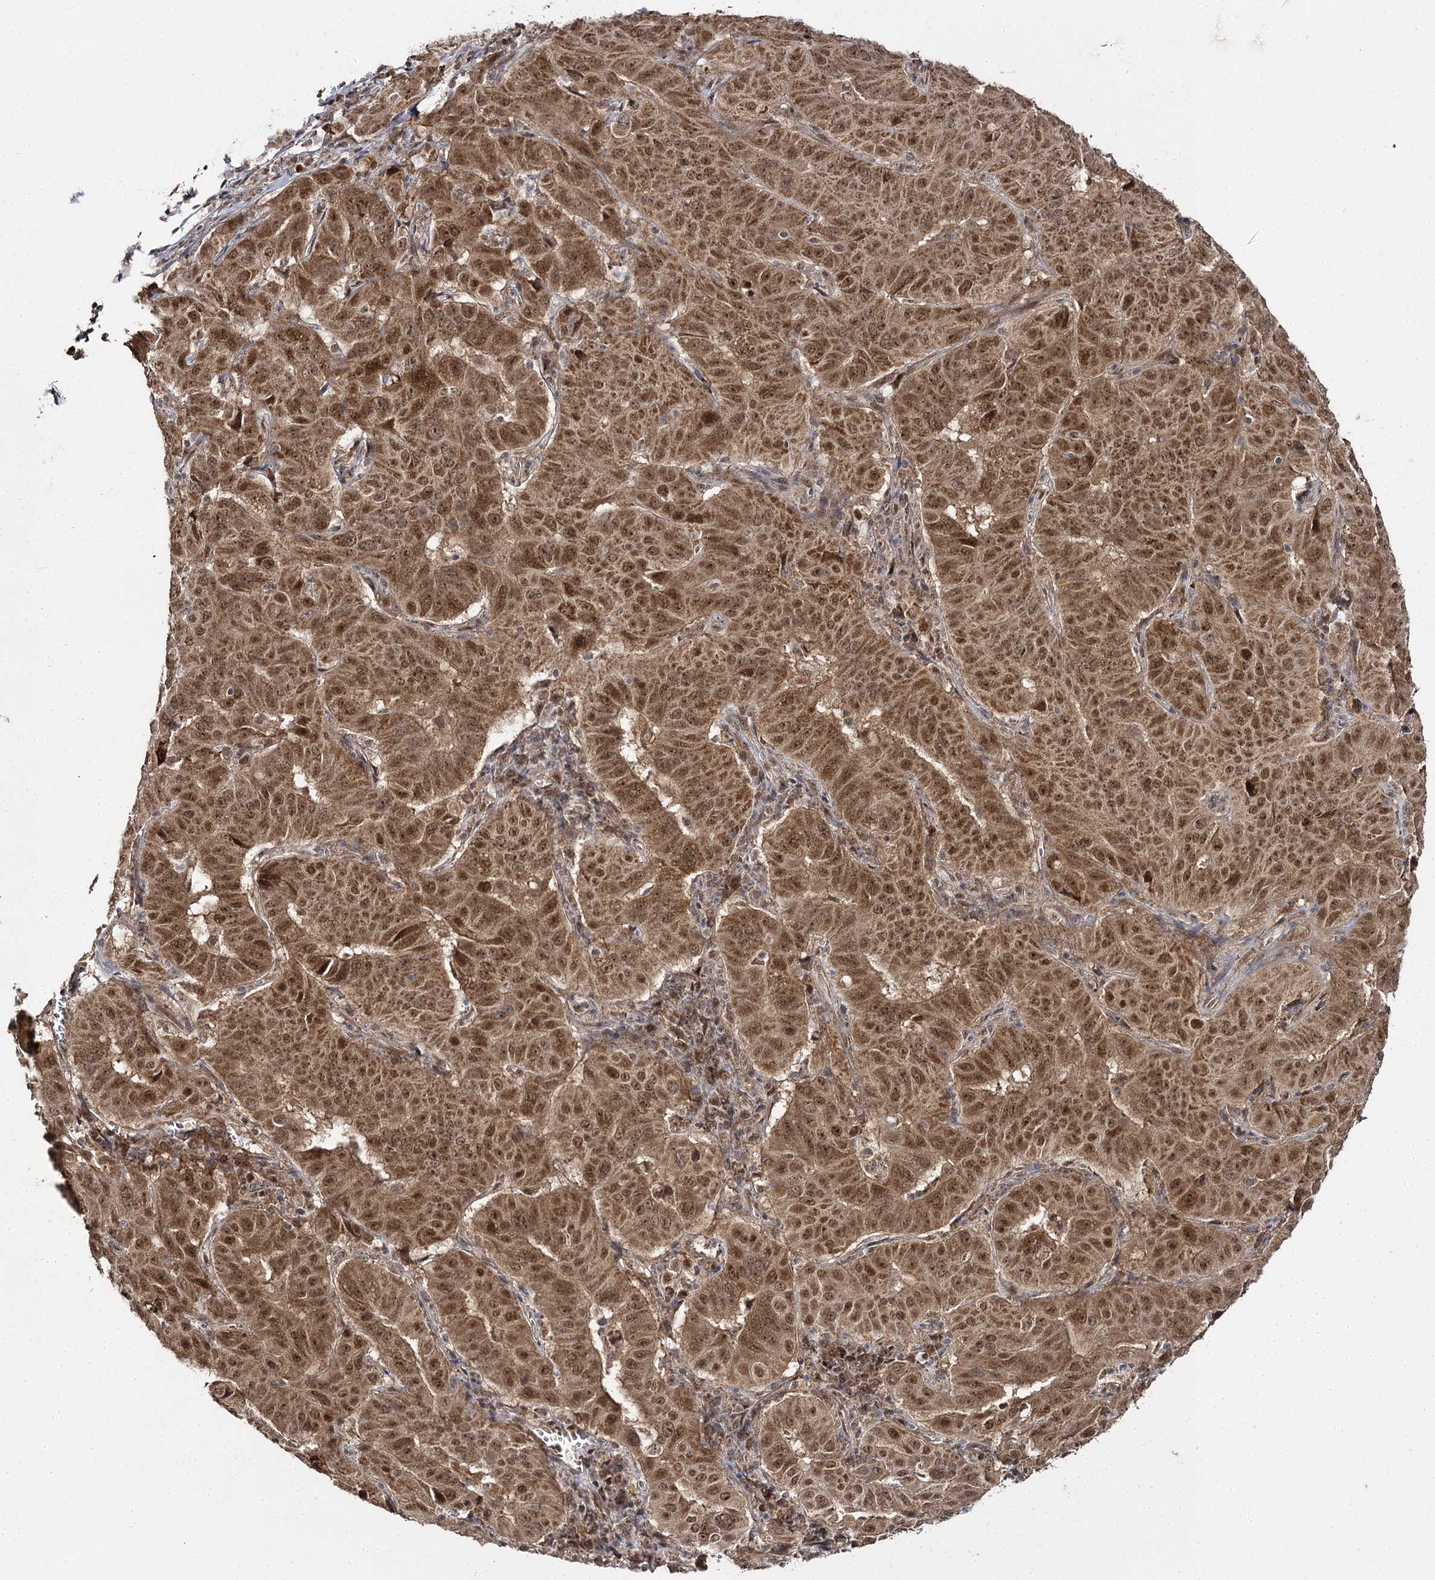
{"staining": {"intensity": "moderate", "quantity": ">75%", "location": "cytoplasmic/membranous,nuclear"}, "tissue": "pancreatic cancer", "cell_type": "Tumor cells", "image_type": "cancer", "snomed": [{"axis": "morphology", "description": "Adenocarcinoma, NOS"}, {"axis": "topography", "description": "Pancreas"}], "caption": "DAB (3,3'-diaminobenzidine) immunohistochemical staining of pancreatic adenocarcinoma shows moderate cytoplasmic/membranous and nuclear protein staining in approximately >75% of tumor cells.", "gene": "TRNT1", "patient": {"sex": "male", "age": 63}}